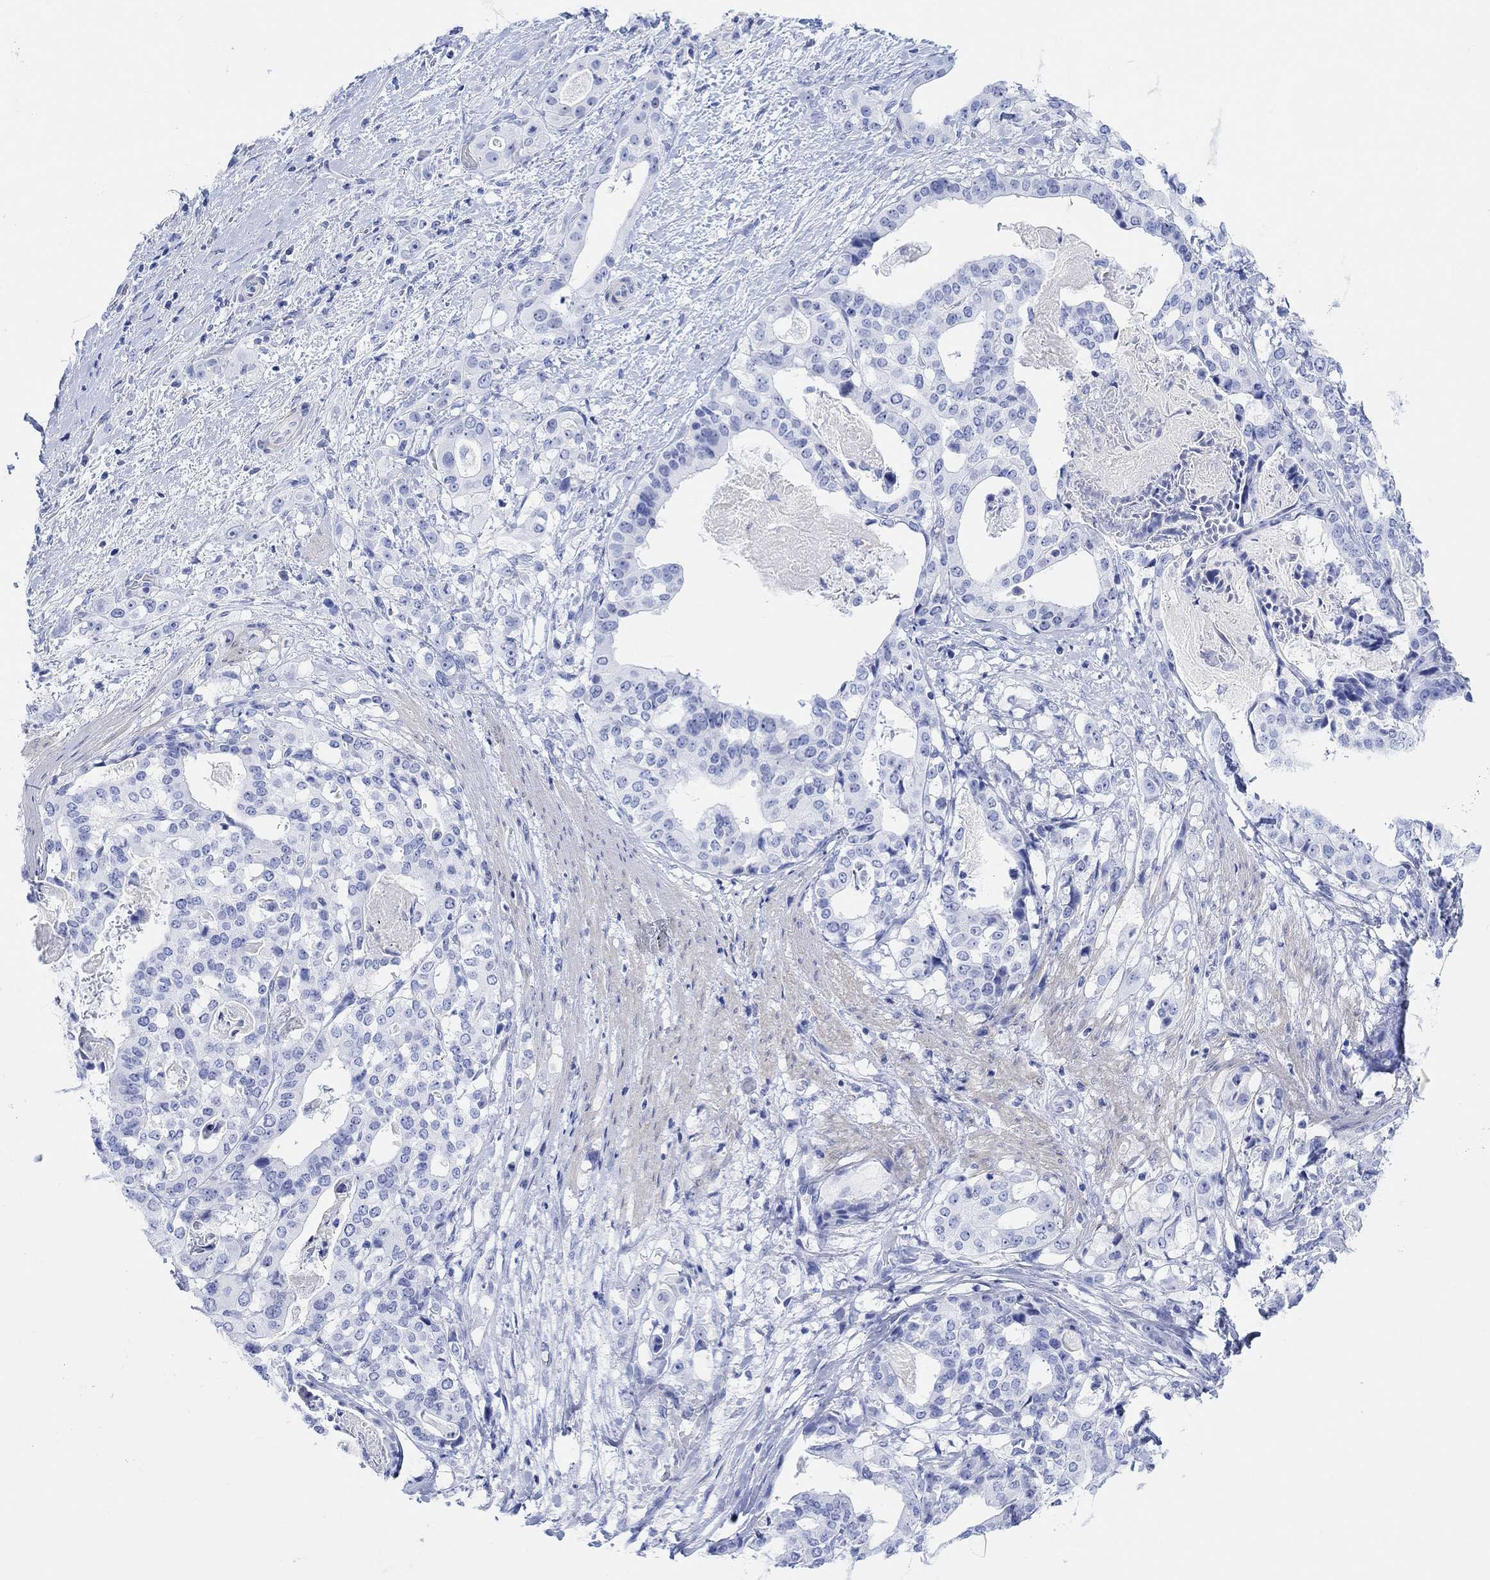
{"staining": {"intensity": "negative", "quantity": "none", "location": "none"}, "tissue": "stomach cancer", "cell_type": "Tumor cells", "image_type": "cancer", "snomed": [{"axis": "morphology", "description": "Adenocarcinoma, NOS"}, {"axis": "topography", "description": "Stomach"}], "caption": "The histopathology image reveals no significant positivity in tumor cells of adenocarcinoma (stomach).", "gene": "ANKRD33", "patient": {"sex": "male", "age": 48}}